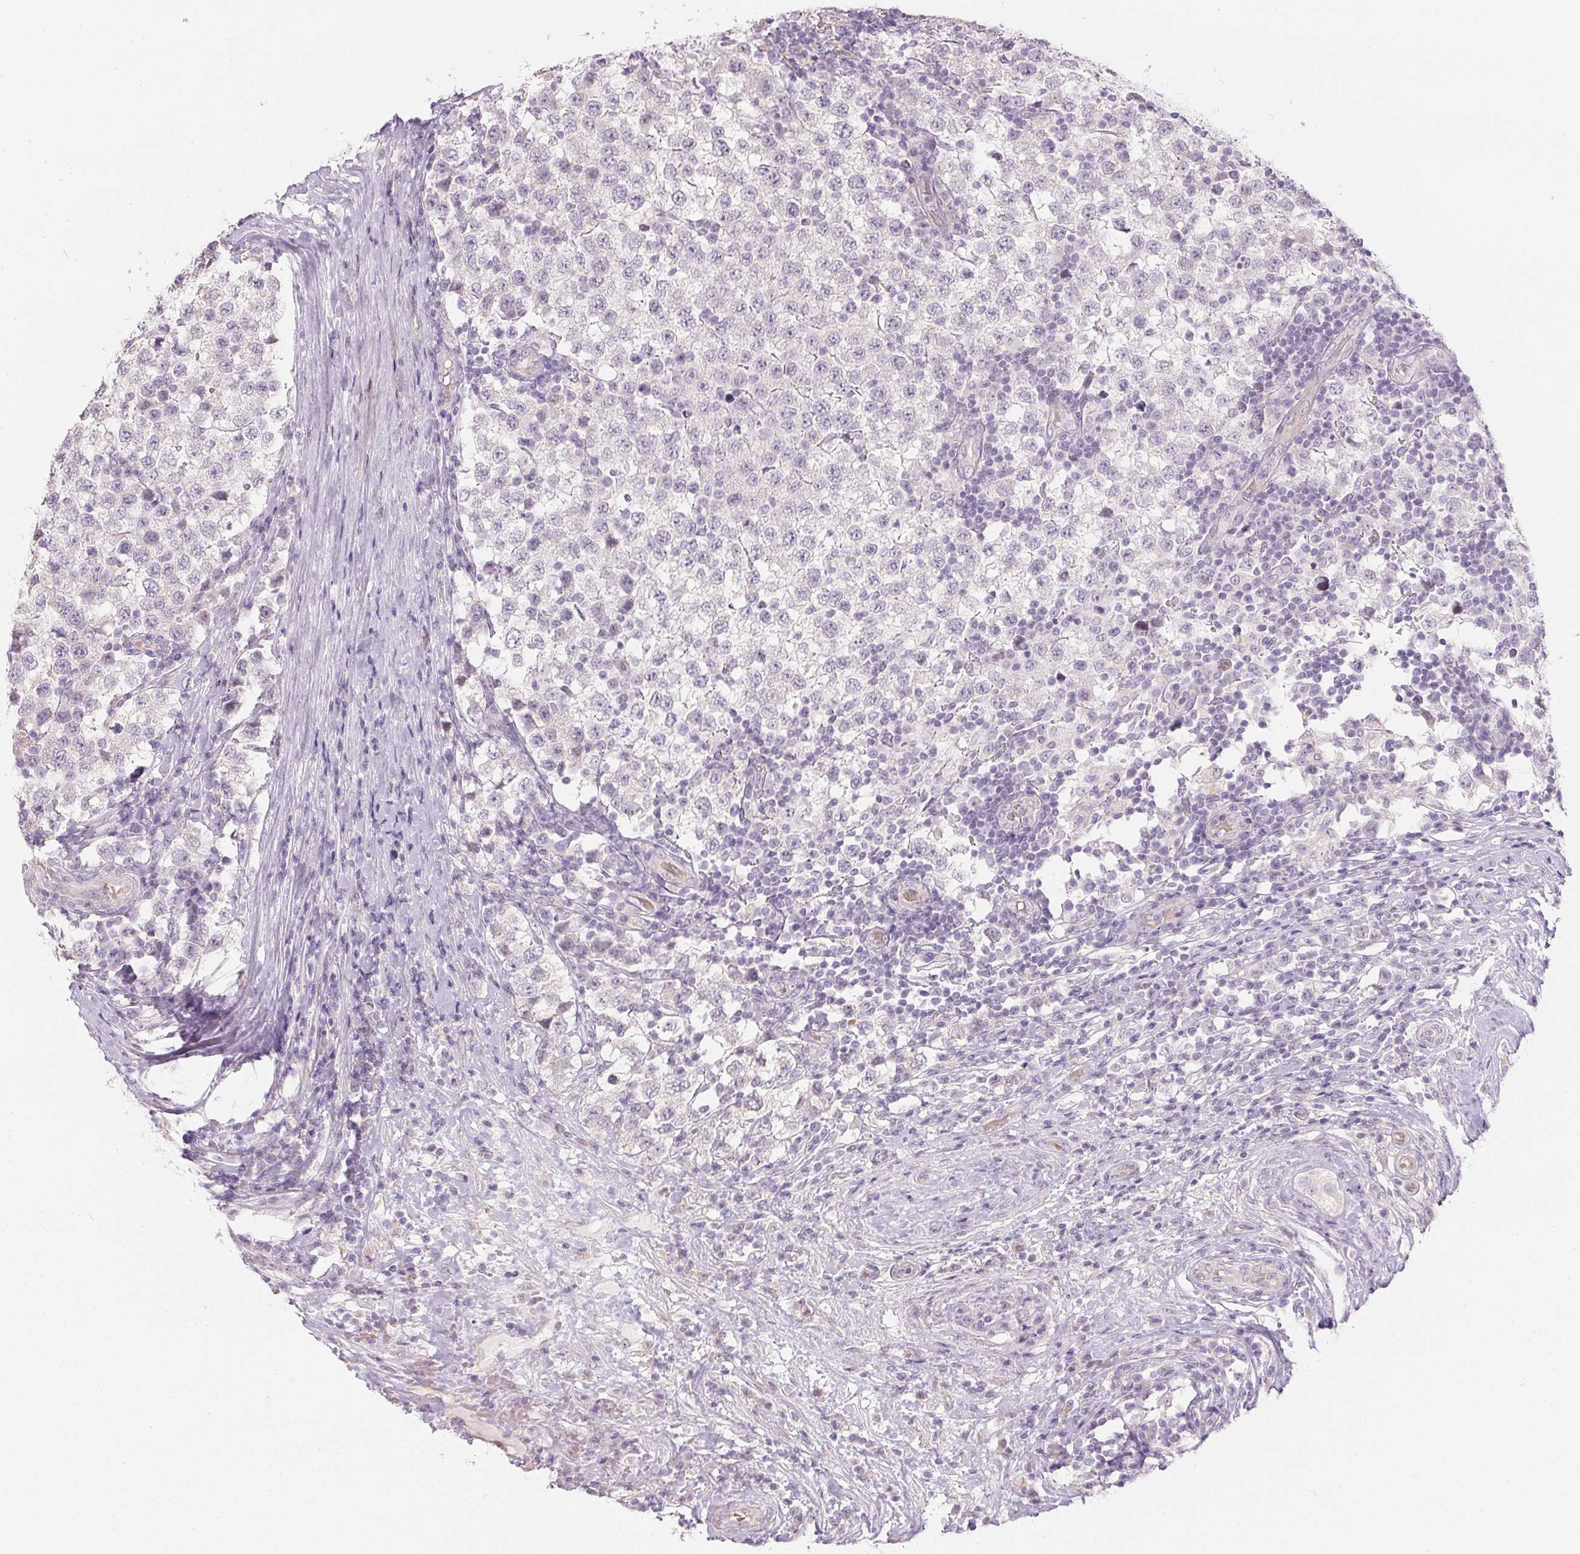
{"staining": {"intensity": "negative", "quantity": "none", "location": "none"}, "tissue": "testis cancer", "cell_type": "Tumor cells", "image_type": "cancer", "snomed": [{"axis": "morphology", "description": "Seminoma, NOS"}, {"axis": "topography", "description": "Testis"}], "caption": "There is no significant staining in tumor cells of seminoma (testis).", "gene": "CTCFL", "patient": {"sex": "male", "age": 34}}